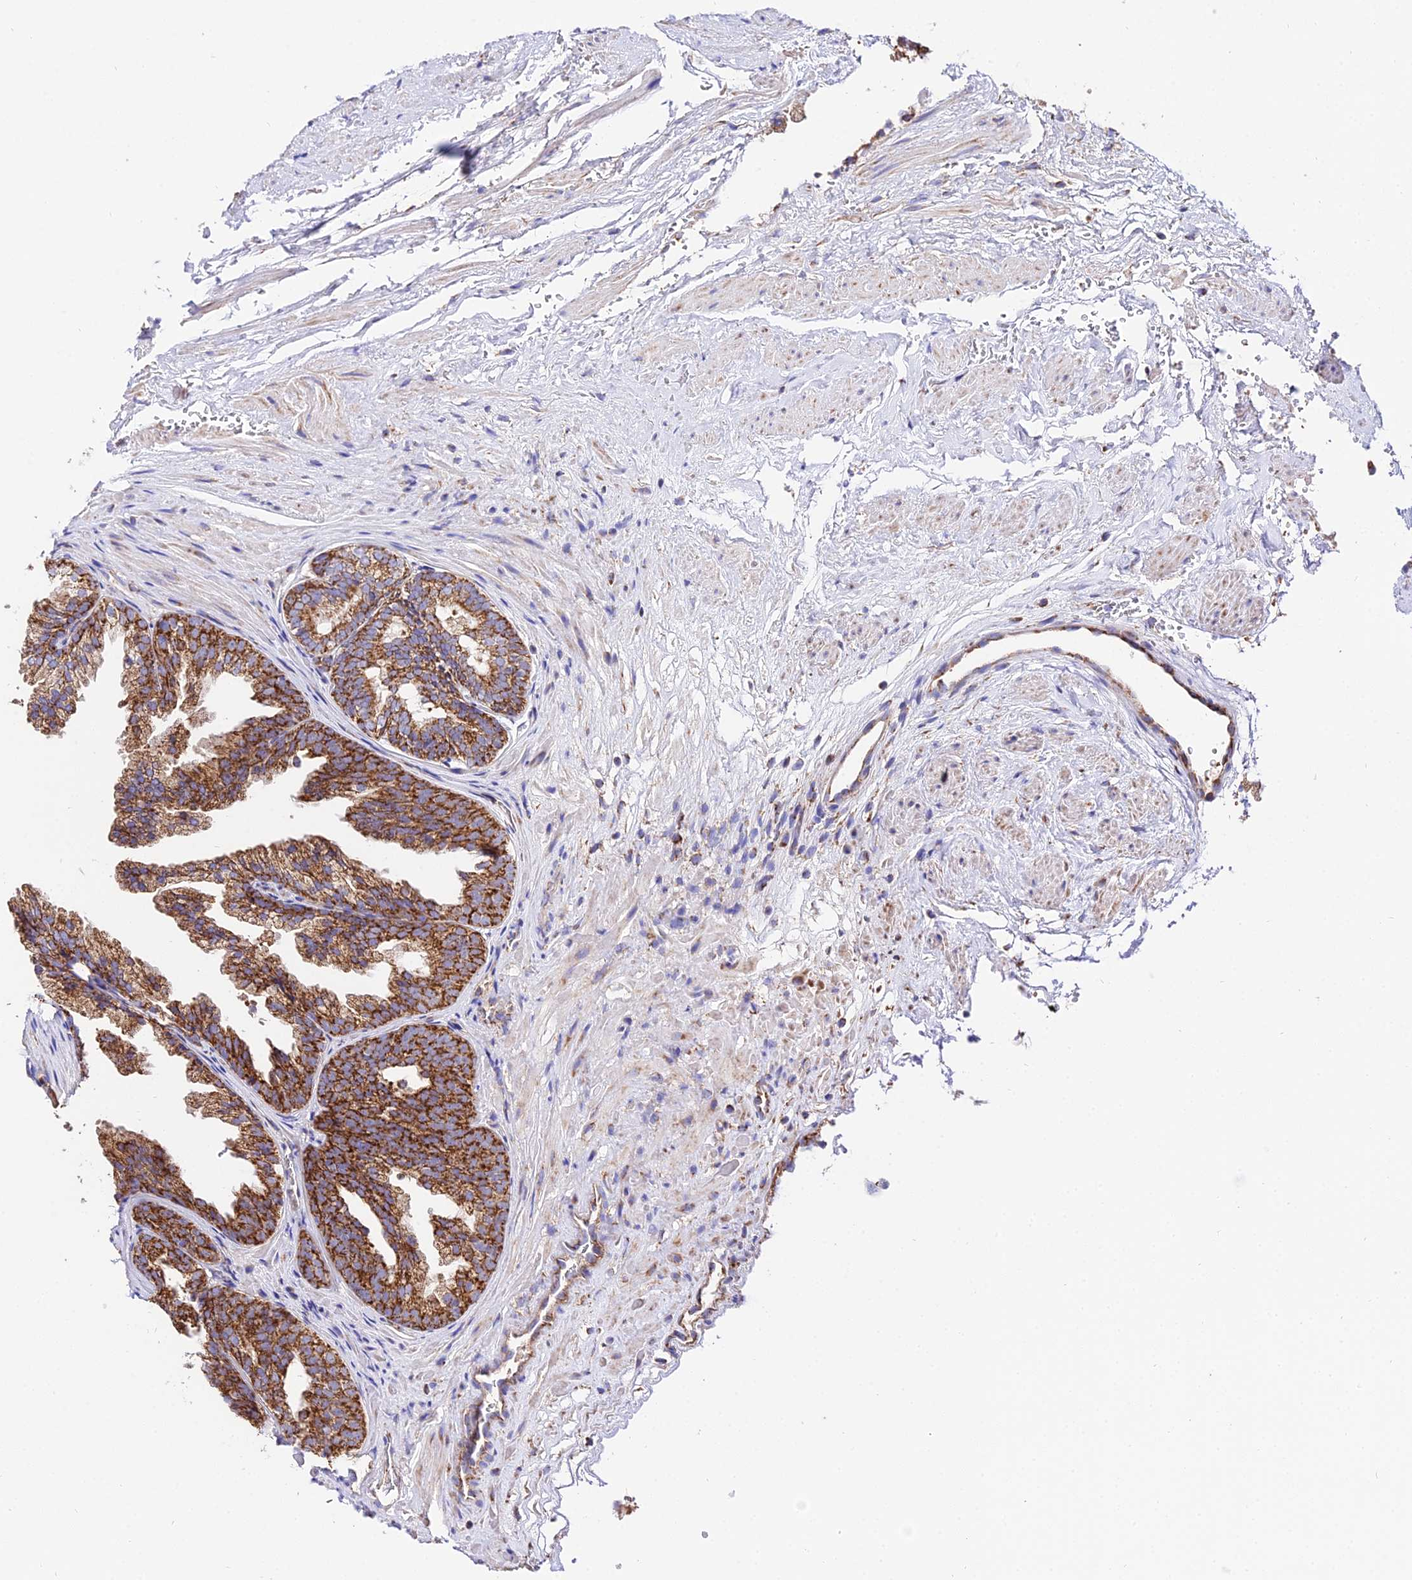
{"staining": {"intensity": "strong", "quantity": ">75%", "location": "cytoplasmic/membranous"}, "tissue": "prostate", "cell_type": "Glandular cells", "image_type": "normal", "snomed": [{"axis": "morphology", "description": "Normal tissue, NOS"}, {"axis": "topography", "description": "Prostate"}], "caption": "Immunohistochemistry (IHC) of benign prostate demonstrates high levels of strong cytoplasmic/membranous staining in approximately >75% of glandular cells.", "gene": "OCIAD1", "patient": {"sex": "male", "age": 76}}